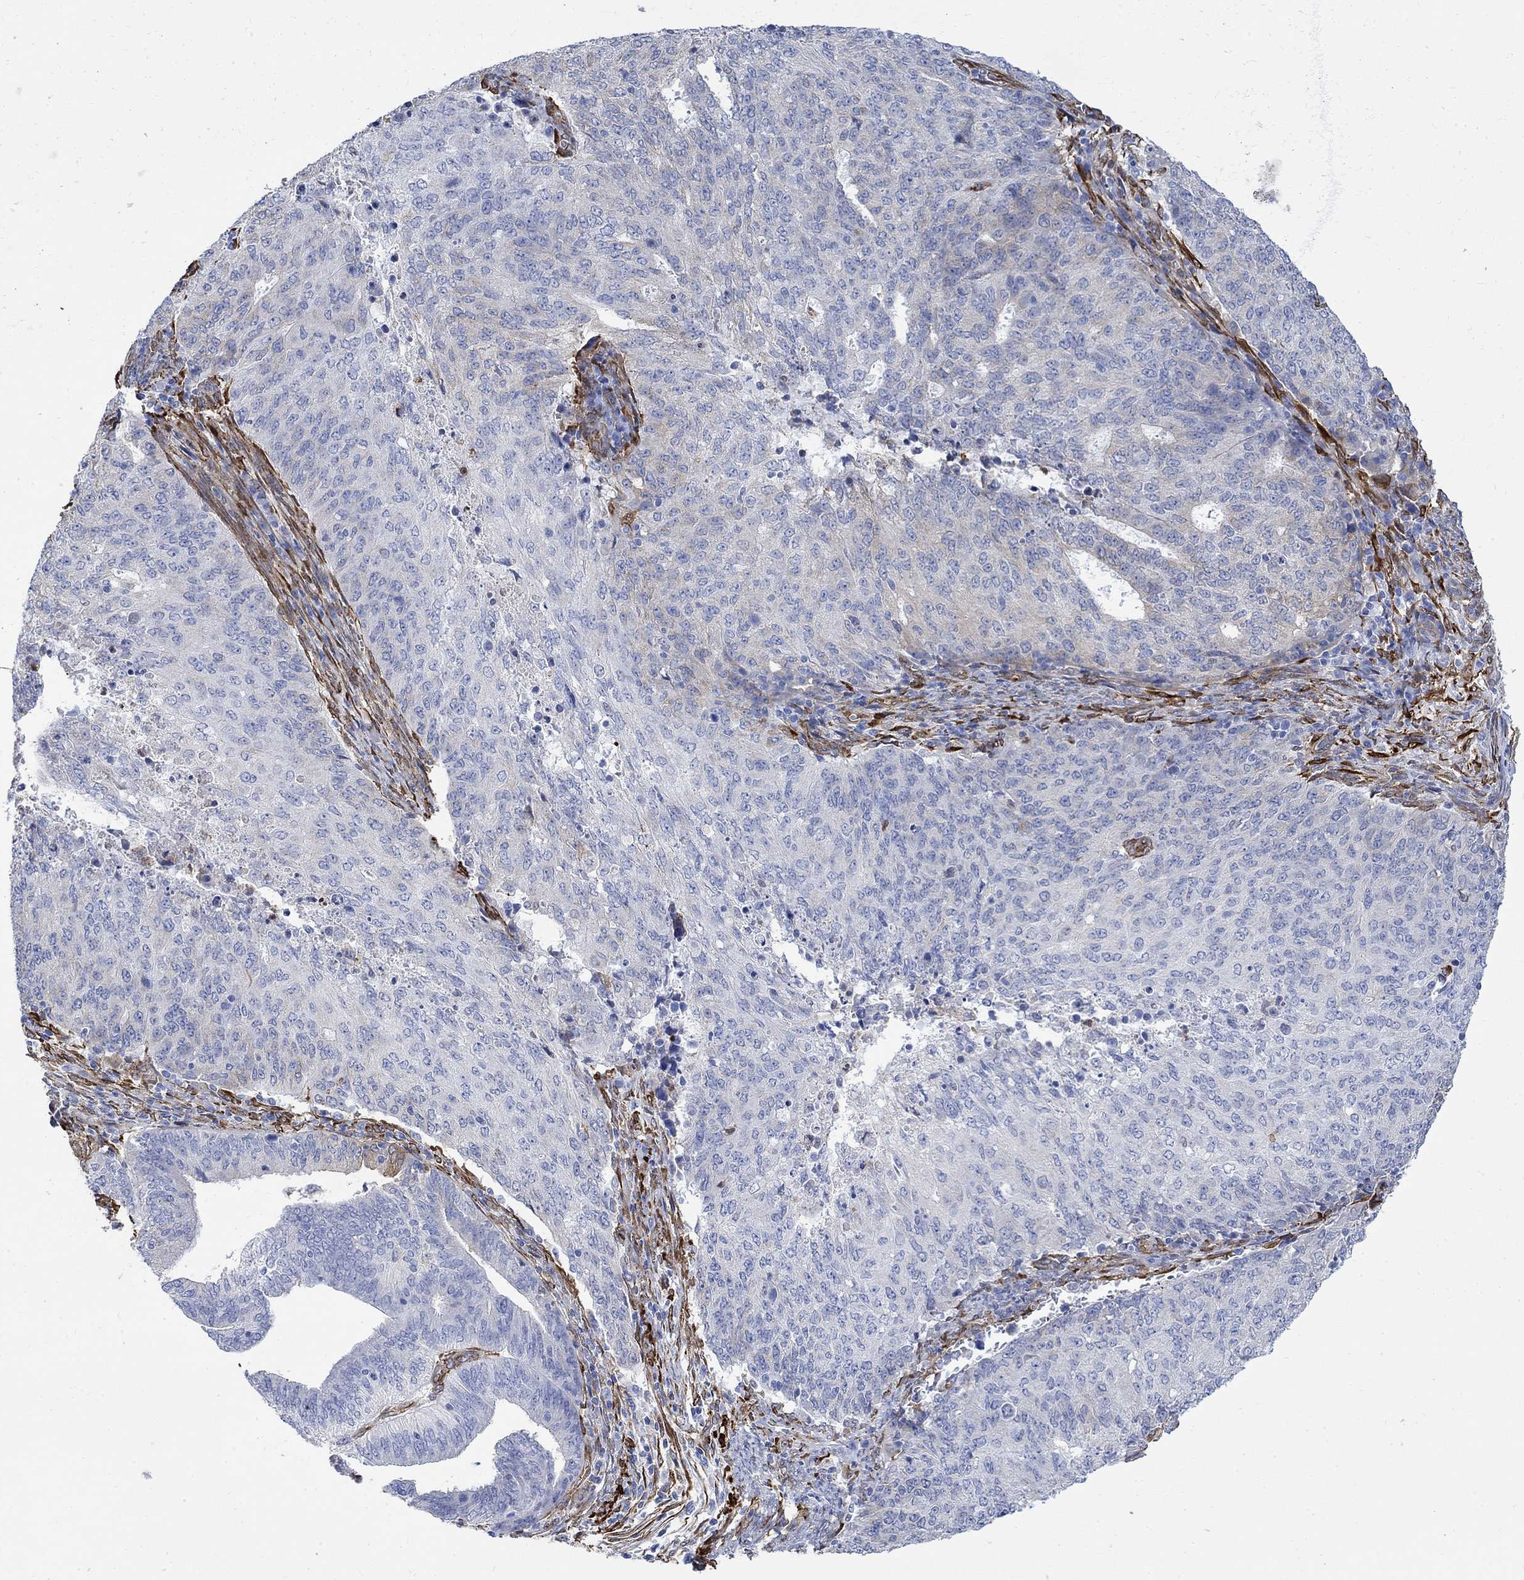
{"staining": {"intensity": "strong", "quantity": "<25%", "location": "cytoplasmic/membranous"}, "tissue": "endometrial cancer", "cell_type": "Tumor cells", "image_type": "cancer", "snomed": [{"axis": "morphology", "description": "Adenocarcinoma, NOS"}, {"axis": "topography", "description": "Endometrium"}], "caption": "Immunohistochemical staining of human adenocarcinoma (endometrial) displays strong cytoplasmic/membranous protein positivity in about <25% of tumor cells.", "gene": "TGM2", "patient": {"sex": "female", "age": 82}}